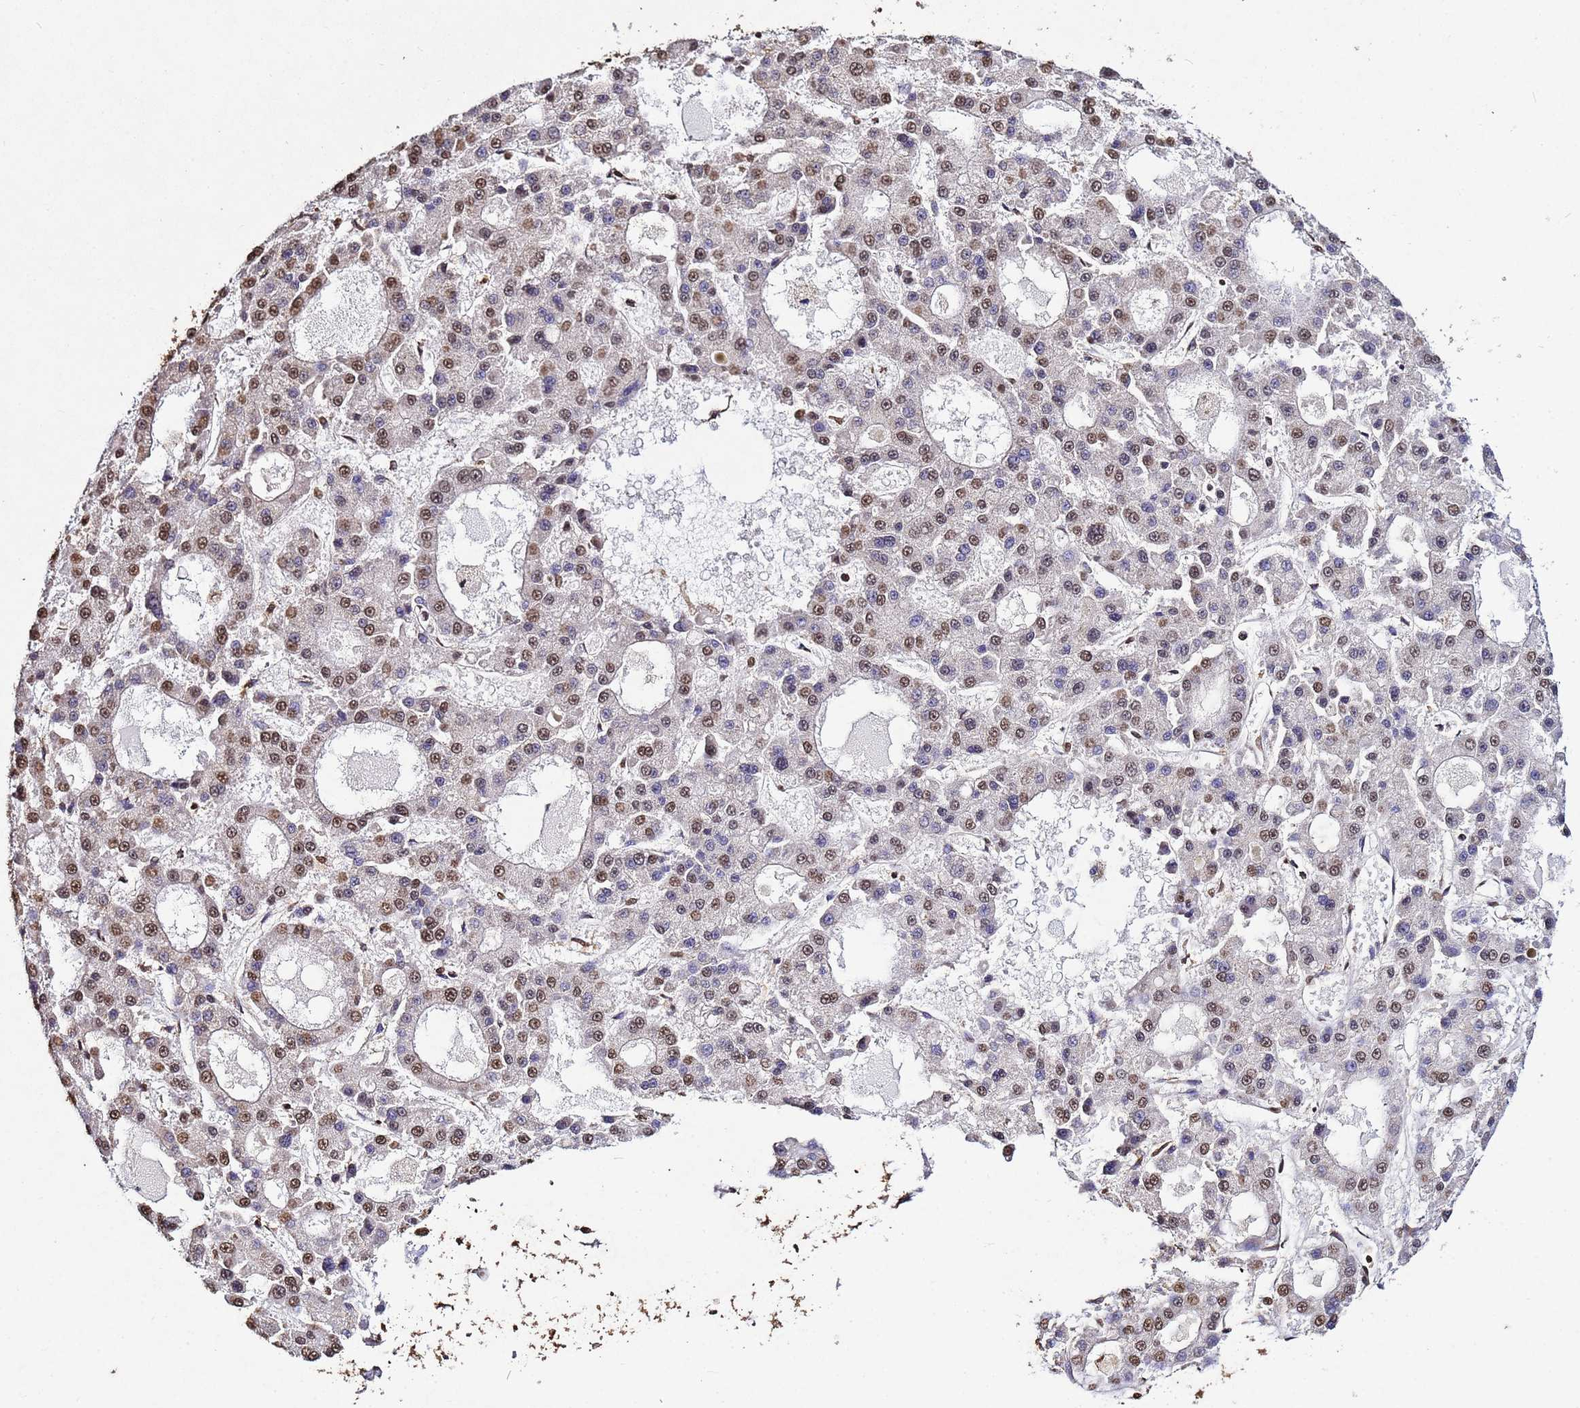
{"staining": {"intensity": "moderate", "quantity": ">75%", "location": "nuclear"}, "tissue": "liver cancer", "cell_type": "Tumor cells", "image_type": "cancer", "snomed": [{"axis": "morphology", "description": "Carcinoma, Hepatocellular, NOS"}, {"axis": "topography", "description": "Liver"}], "caption": "Immunohistochemical staining of liver cancer displays medium levels of moderate nuclear protein expression in approximately >75% of tumor cells. (DAB (3,3'-diaminobenzidine) IHC with brightfield microscopy, high magnification).", "gene": "MYOCD", "patient": {"sex": "male", "age": 70}}